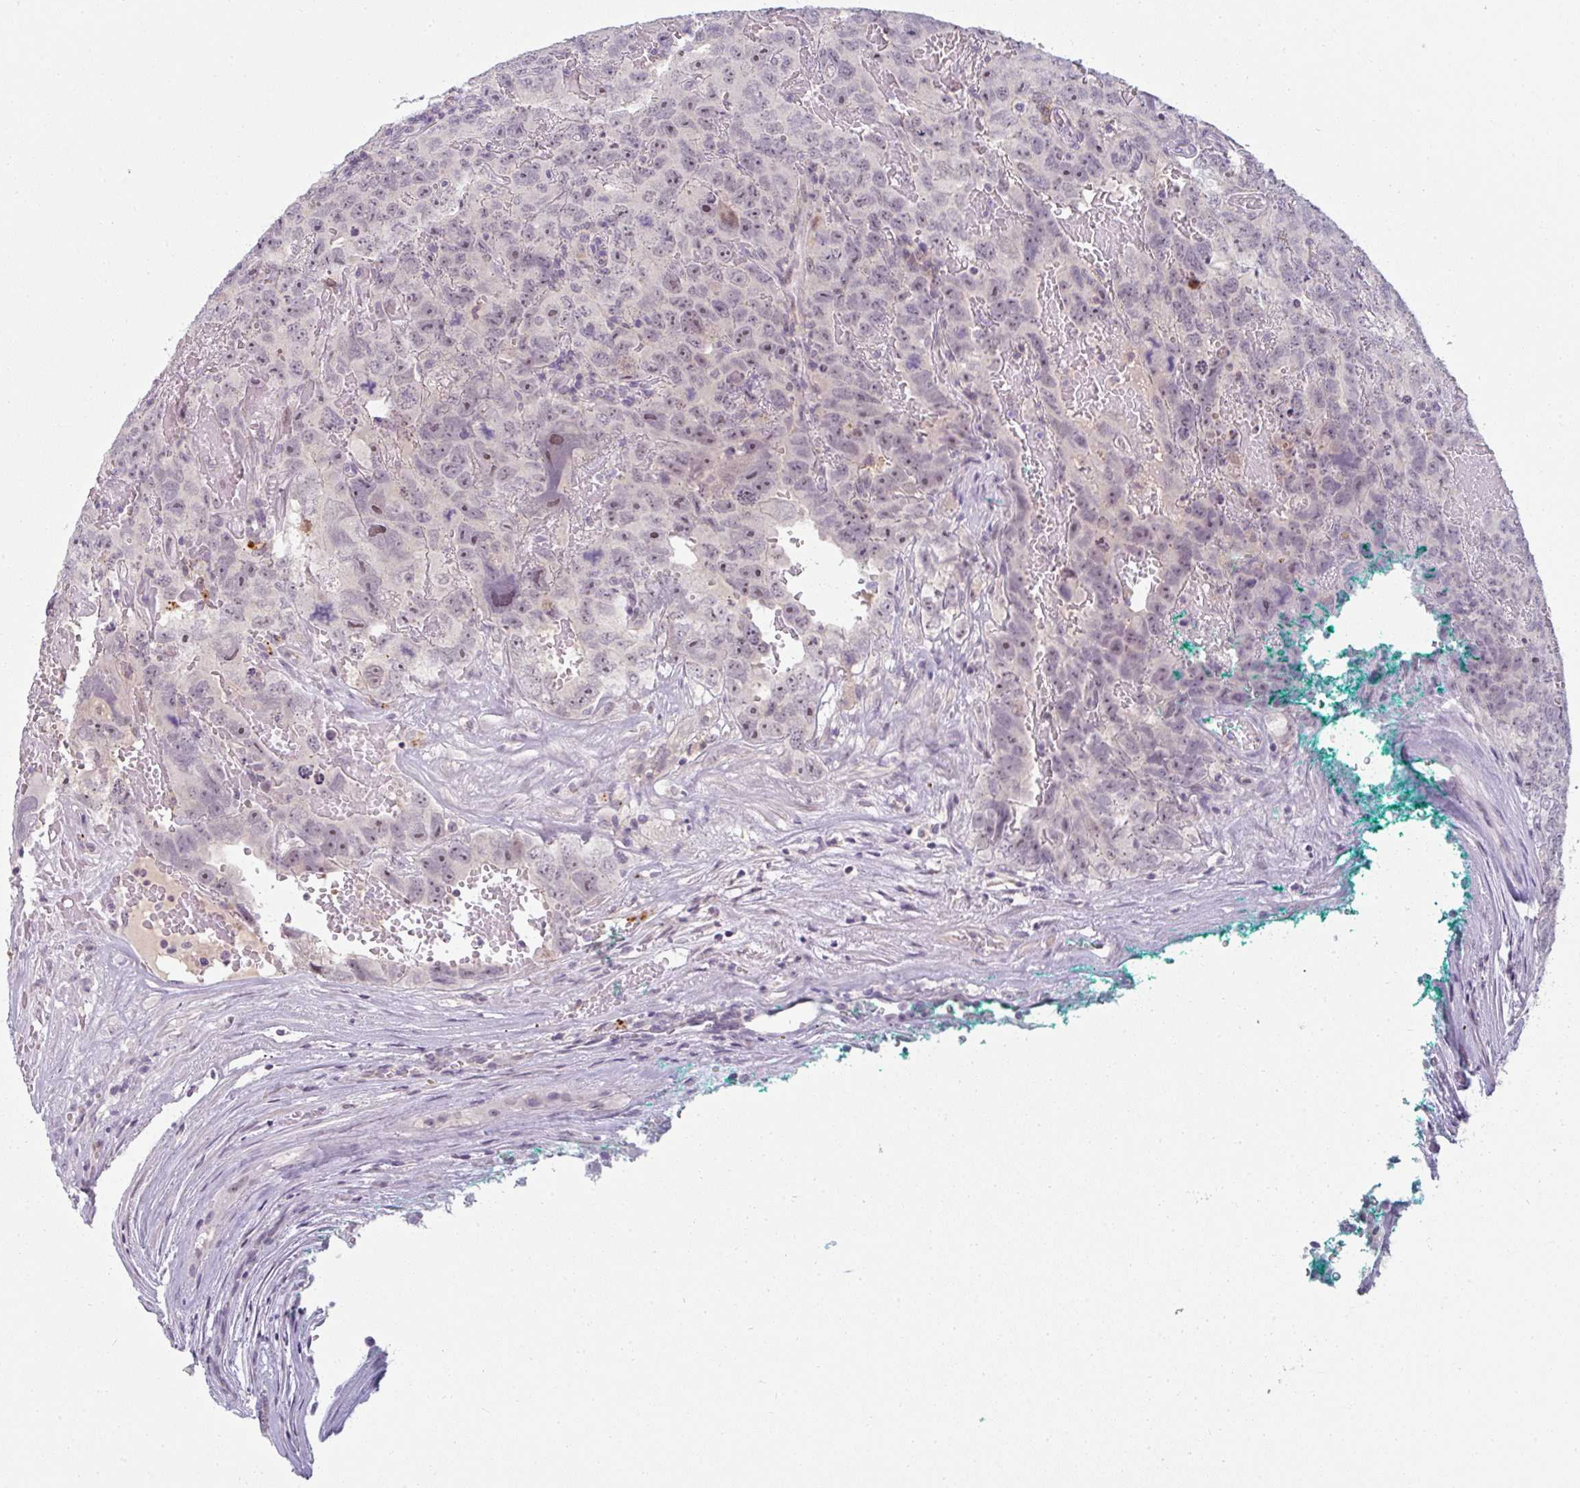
{"staining": {"intensity": "moderate", "quantity": "25%-75%", "location": "nuclear"}, "tissue": "testis cancer", "cell_type": "Tumor cells", "image_type": "cancer", "snomed": [{"axis": "morphology", "description": "Carcinoma, Embryonal, NOS"}, {"axis": "topography", "description": "Testis"}], "caption": "The photomicrograph exhibits a brown stain indicating the presence of a protein in the nuclear of tumor cells in testis cancer. Nuclei are stained in blue.", "gene": "PPFIA4", "patient": {"sex": "male", "age": 45}}